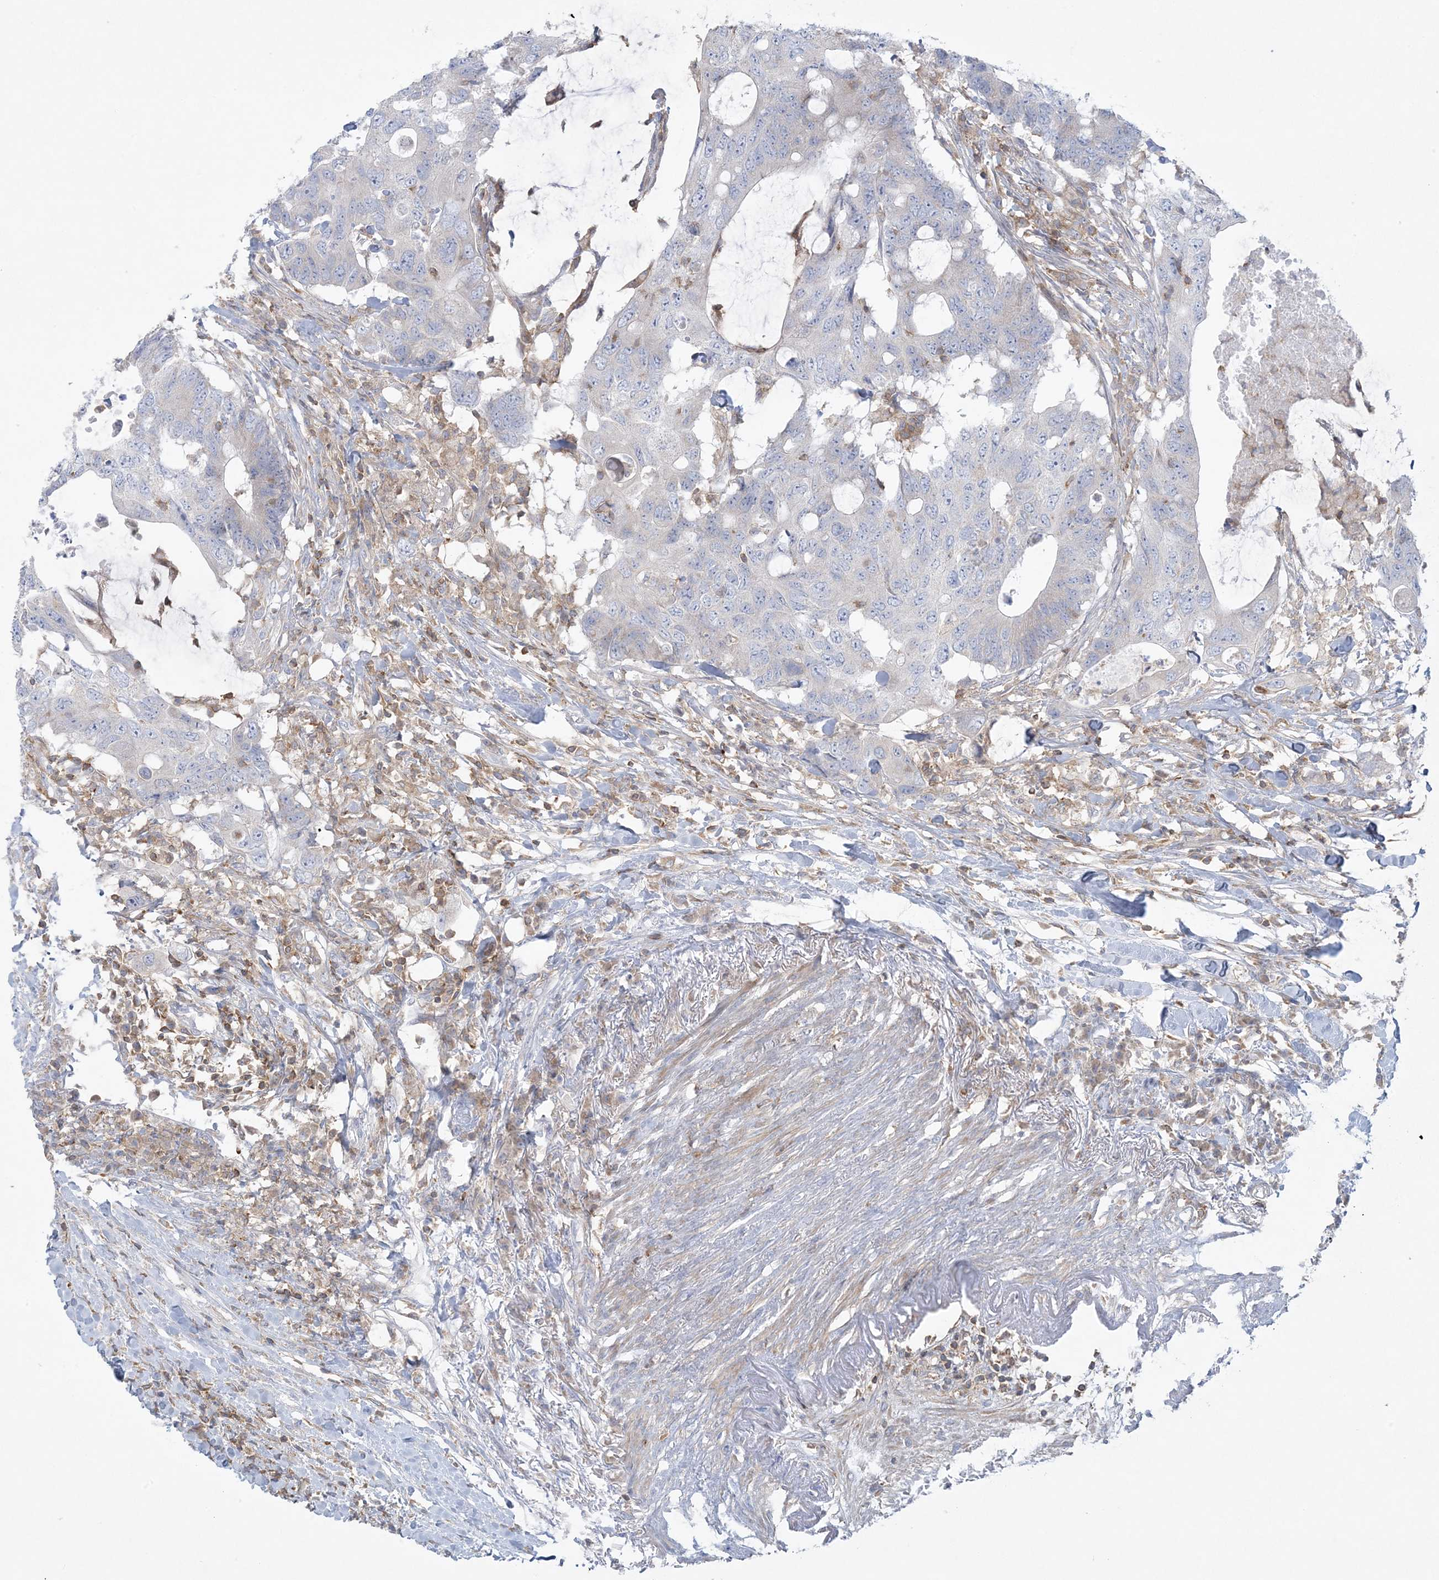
{"staining": {"intensity": "negative", "quantity": "none", "location": "none"}, "tissue": "colorectal cancer", "cell_type": "Tumor cells", "image_type": "cancer", "snomed": [{"axis": "morphology", "description": "Adenocarcinoma, NOS"}, {"axis": "topography", "description": "Colon"}], "caption": "This is an immunohistochemistry (IHC) histopathology image of human colorectal adenocarcinoma. There is no expression in tumor cells.", "gene": "ARHGAP30", "patient": {"sex": "male", "age": 71}}